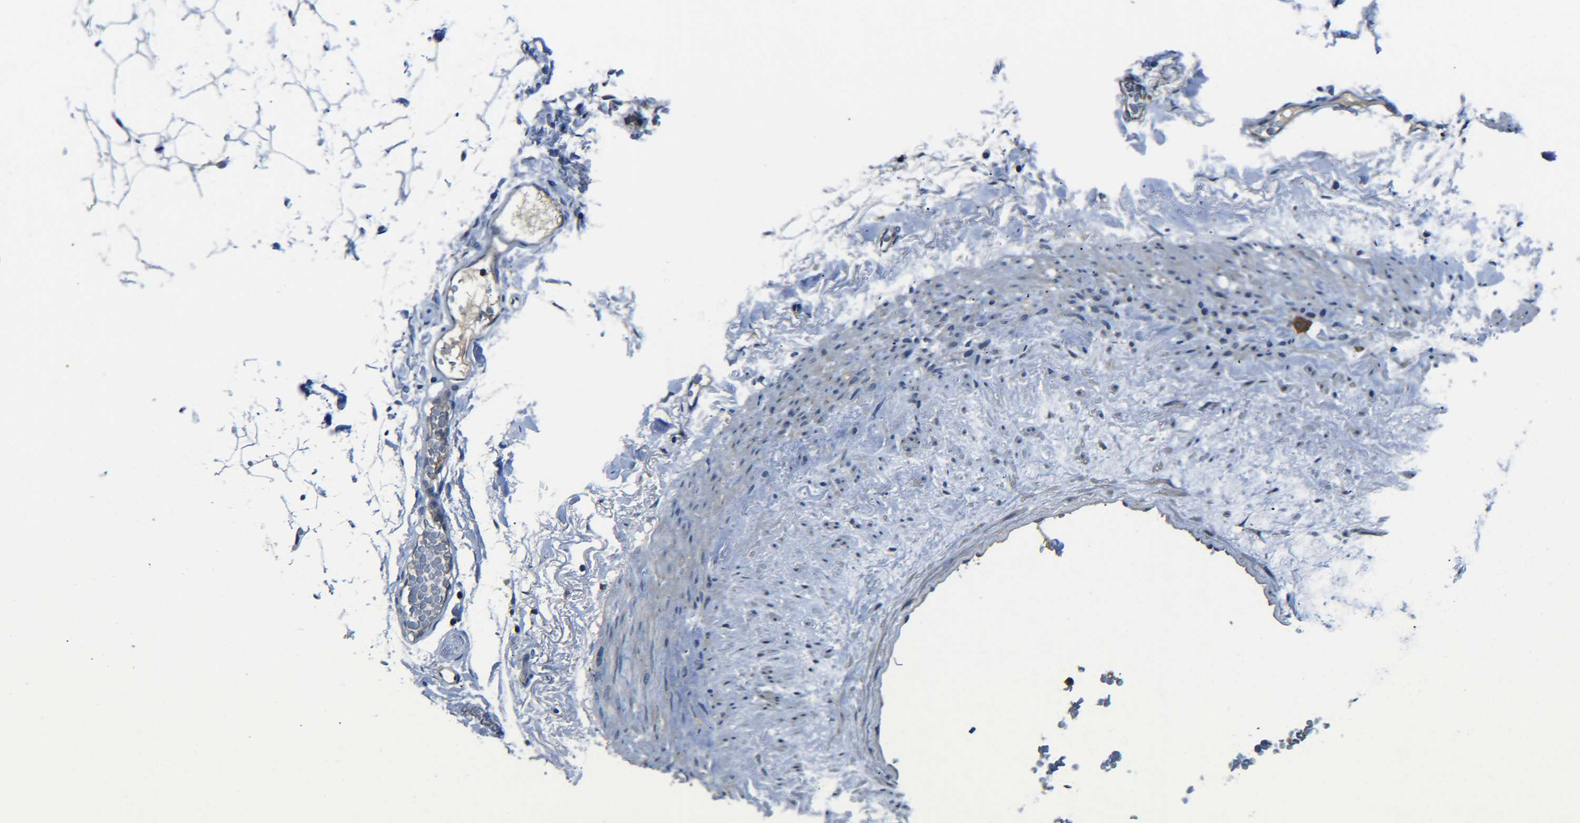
{"staining": {"intensity": "moderate", "quantity": ">75%", "location": "cytoplasmic/membranous"}, "tissue": "adipose tissue", "cell_type": "Adipocytes", "image_type": "normal", "snomed": [{"axis": "morphology", "description": "Normal tissue, NOS"}, {"axis": "topography", "description": "Breast"}, {"axis": "topography", "description": "Soft tissue"}], "caption": "Immunohistochemical staining of unremarkable human adipose tissue demonstrates >75% levels of moderate cytoplasmic/membranous protein staining in approximately >75% of adipocytes. (DAB (3,3'-diaminobenzidine) IHC, brown staining for protein, blue staining for nuclei).", "gene": "PREB", "patient": {"sex": "female", "age": 75}}